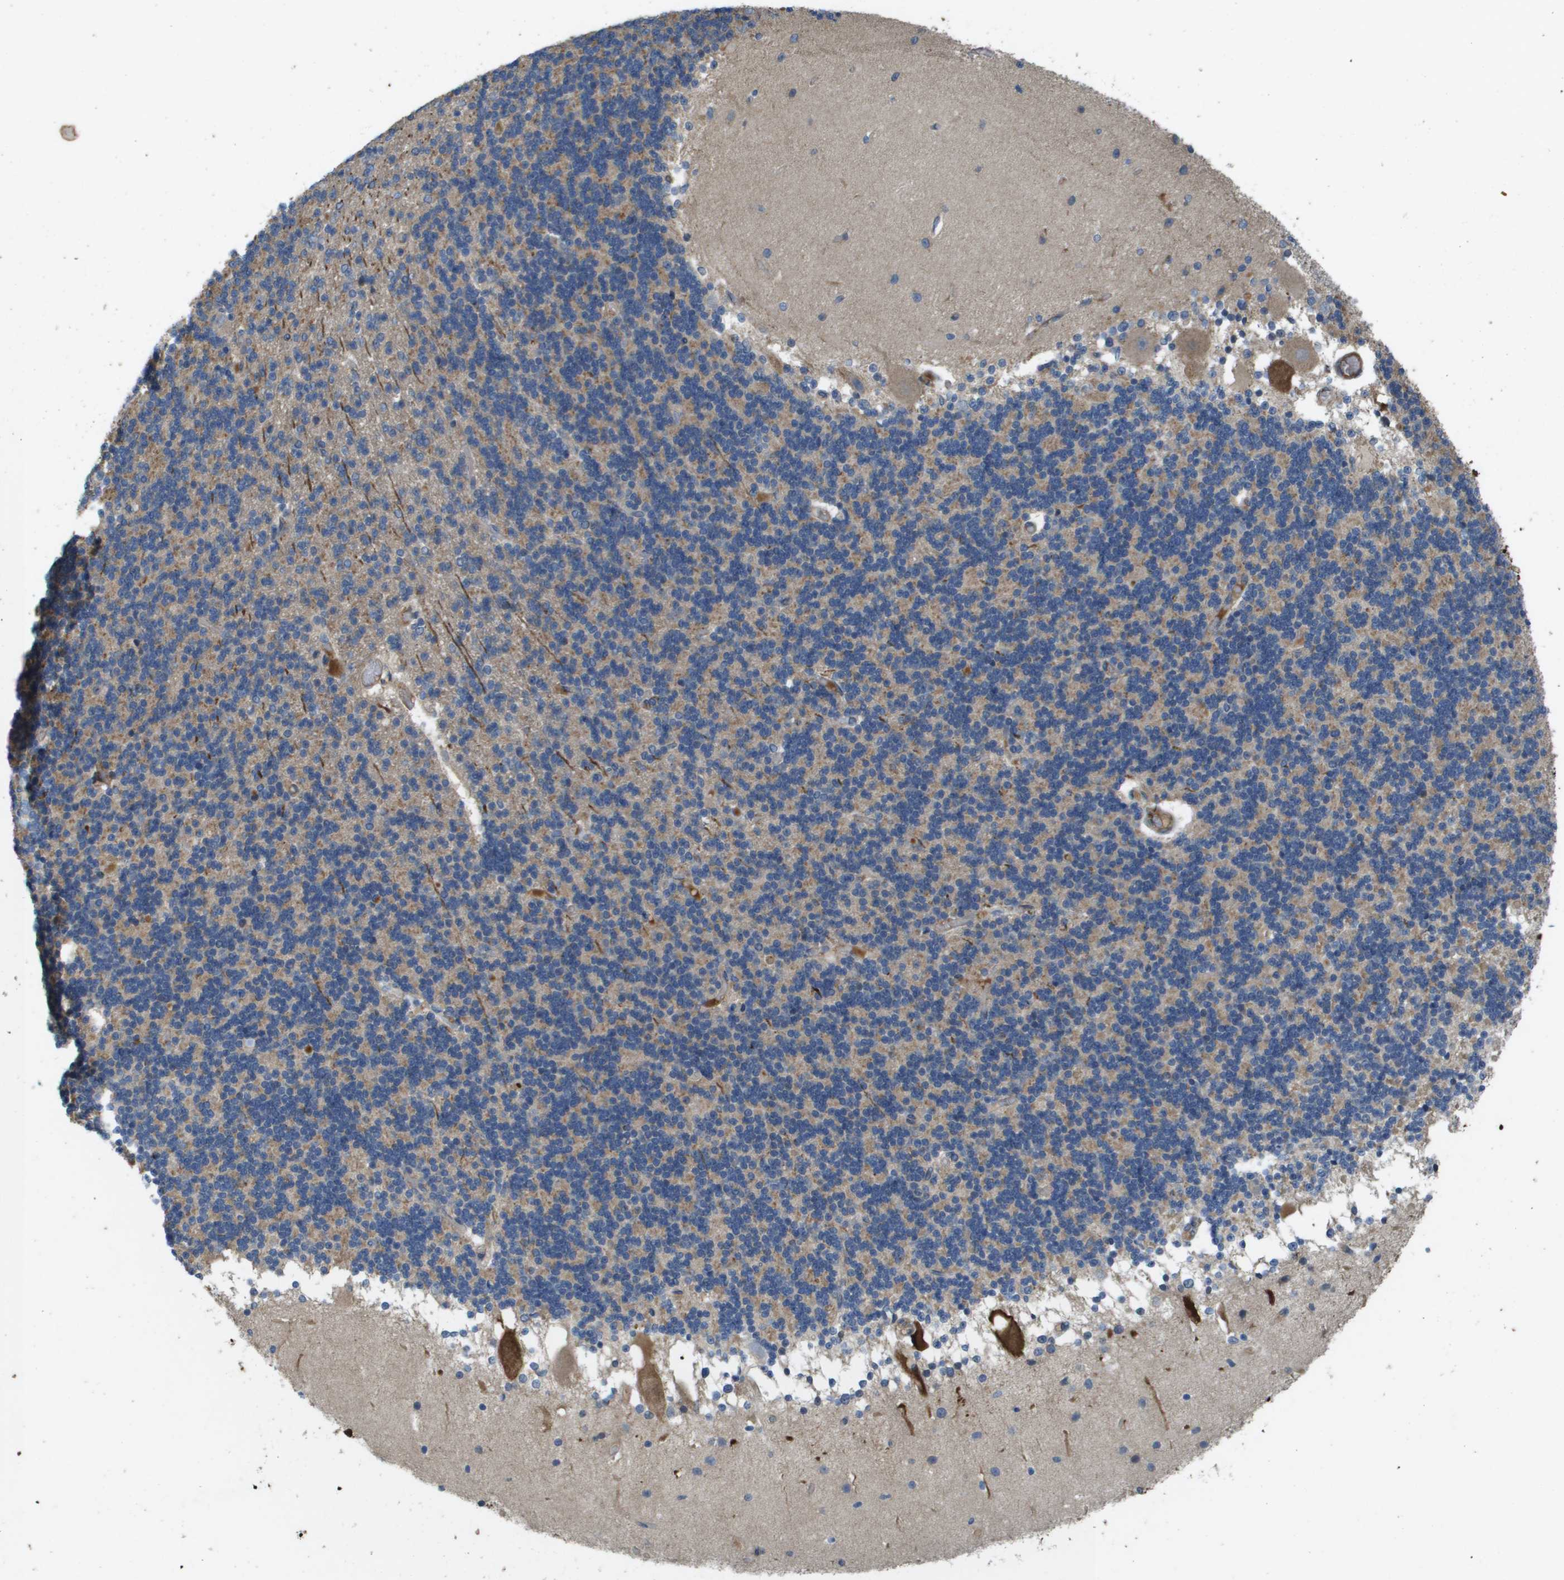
{"staining": {"intensity": "weak", "quantity": "25%-75%", "location": "cytoplasmic/membranous"}, "tissue": "cerebellum", "cell_type": "Cells in granular layer", "image_type": "normal", "snomed": [{"axis": "morphology", "description": "Normal tissue, NOS"}, {"axis": "topography", "description": "Cerebellum"}], "caption": "Protein expression analysis of normal cerebellum shows weak cytoplasmic/membranous positivity in approximately 25%-75% of cells in granular layer.", "gene": "KRT23", "patient": {"sex": "female", "age": 54}}